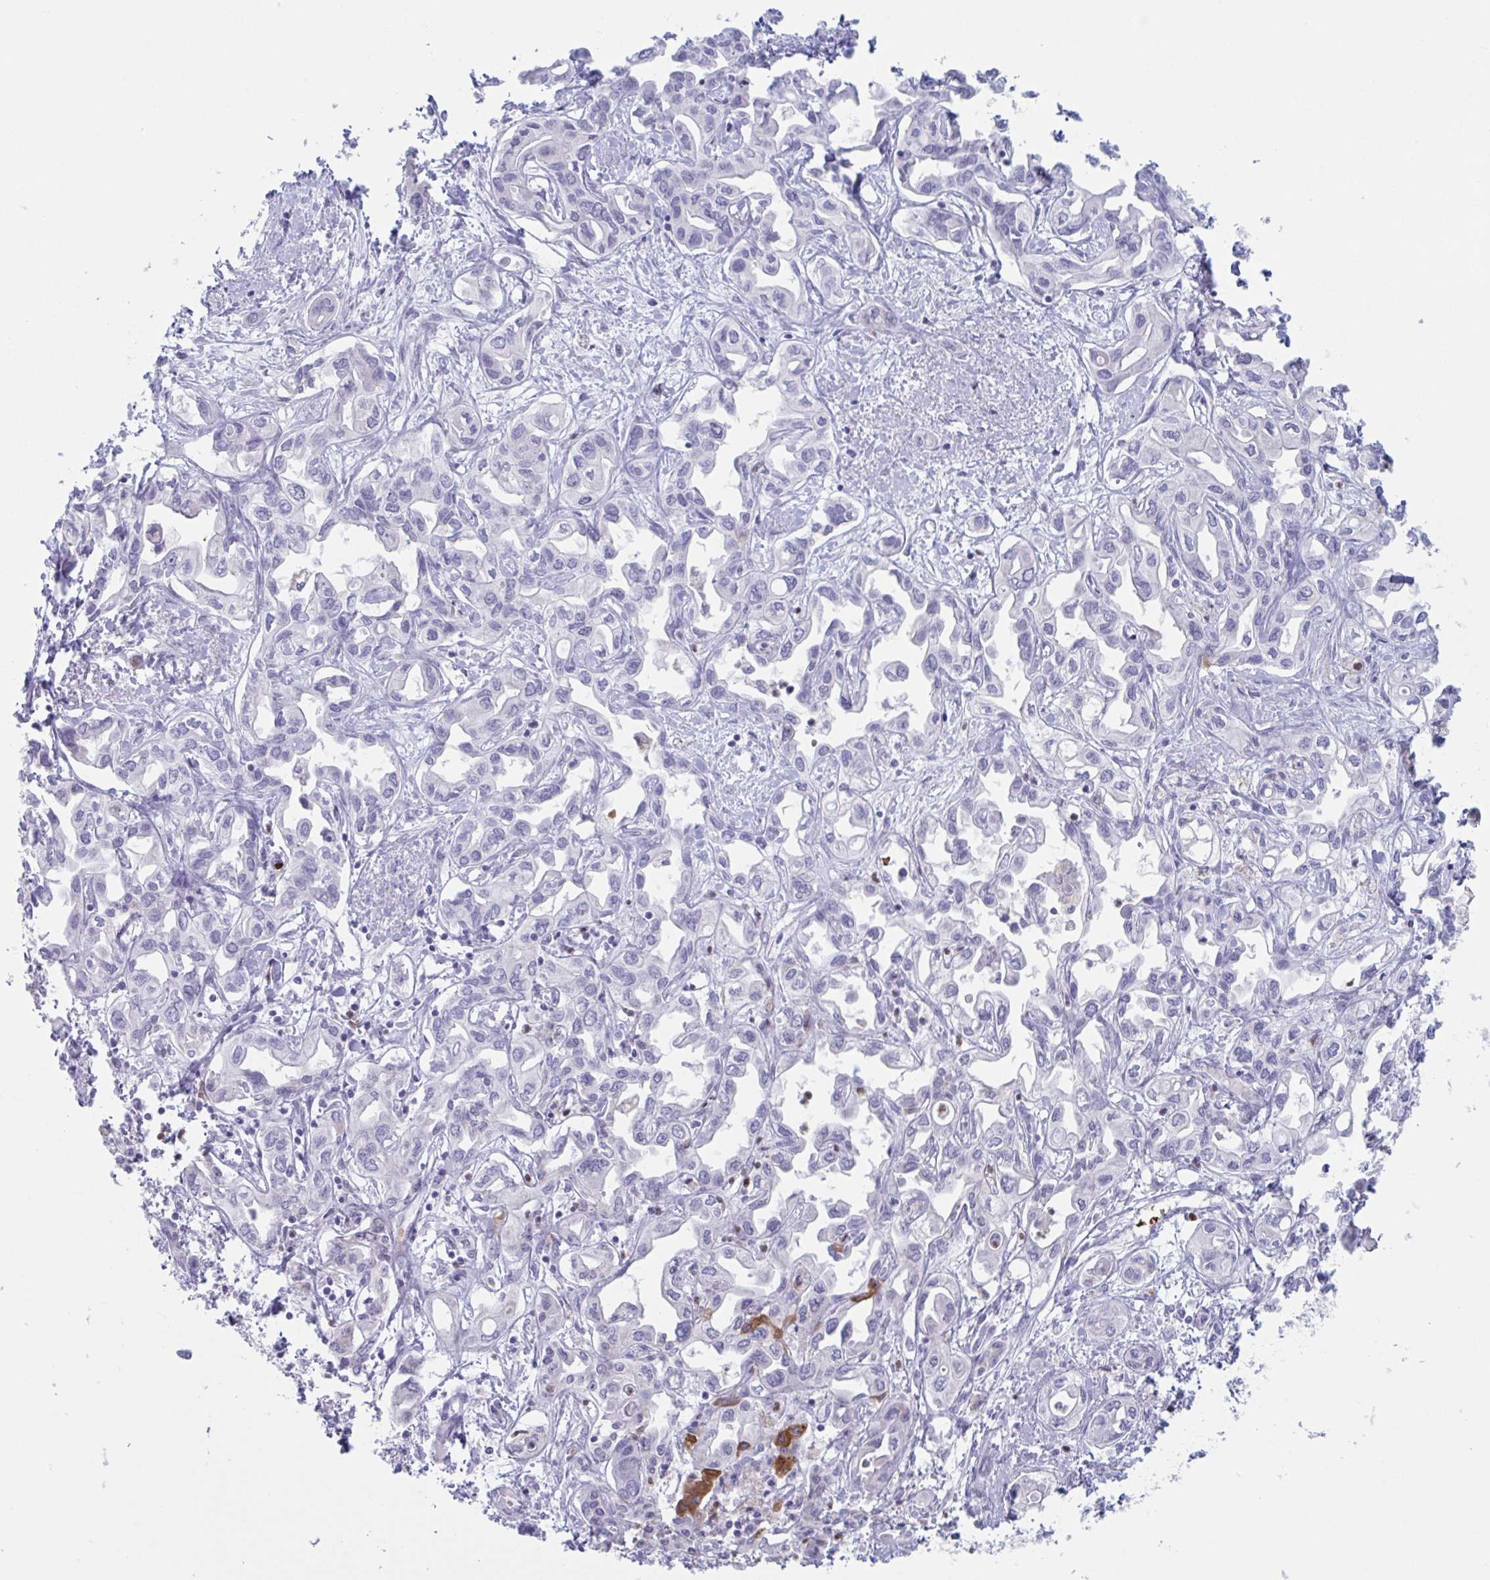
{"staining": {"intensity": "negative", "quantity": "none", "location": "none"}, "tissue": "liver cancer", "cell_type": "Tumor cells", "image_type": "cancer", "snomed": [{"axis": "morphology", "description": "Cholangiocarcinoma"}, {"axis": "topography", "description": "Liver"}], "caption": "Protein analysis of liver cancer exhibits no significant positivity in tumor cells. The staining was performed using DAB (3,3'-diaminobenzidine) to visualize the protein expression in brown, while the nuclei were stained in blue with hematoxylin (Magnification: 20x).", "gene": "CYP4F11", "patient": {"sex": "female", "age": 64}}